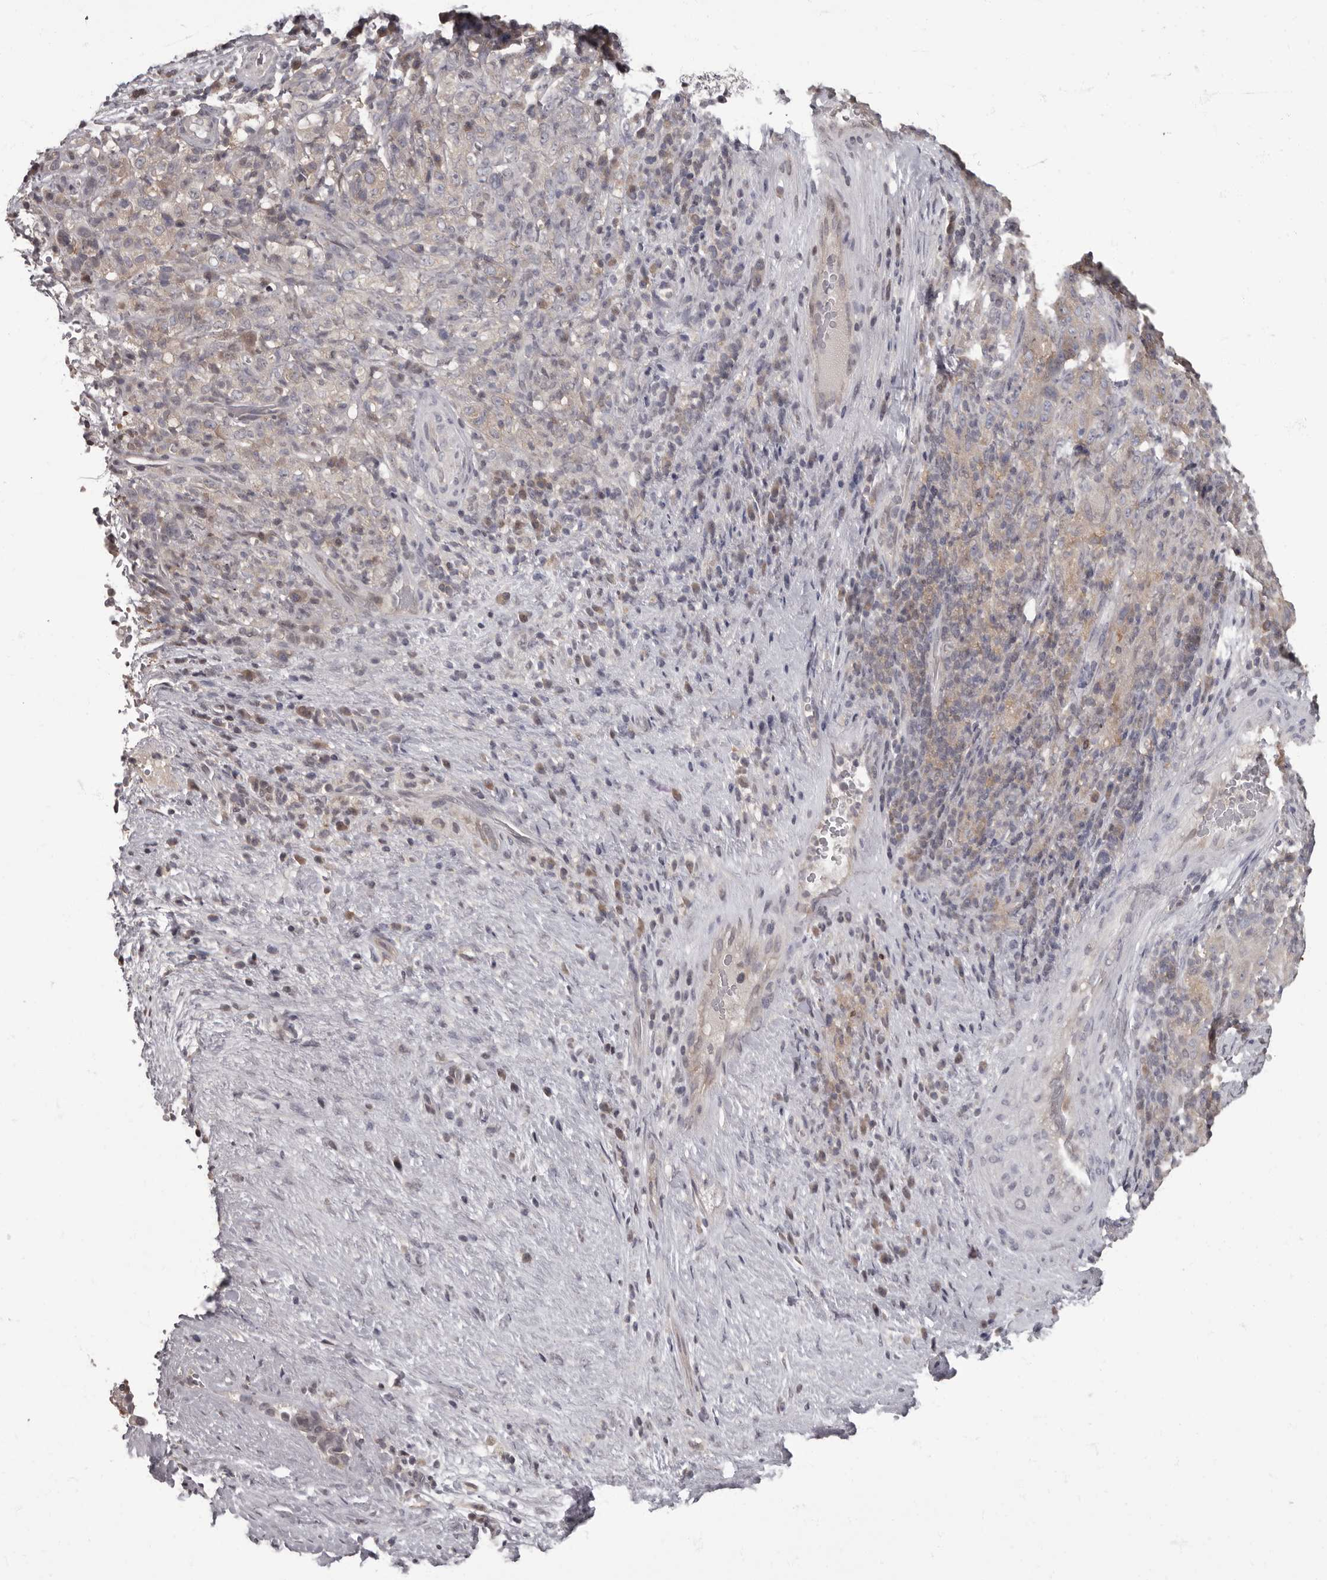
{"staining": {"intensity": "weak", "quantity": "25%-75%", "location": "cytoplasmic/membranous"}, "tissue": "pancreatic cancer", "cell_type": "Tumor cells", "image_type": "cancer", "snomed": [{"axis": "morphology", "description": "Adenocarcinoma, NOS"}, {"axis": "topography", "description": "Pancreas"}], "caption": "Protein staining demonstrates weak cytoplasmic/membranous positivity in approximately 25%-75% of tumor cells in pancreatic cancer (adenocarcinoma). Using DAB (brown) and hematoxylin (blue) stains, captured at high magnification using brightfield microscopy.", "gene": "C1orf50", "patient": {"sex": "male", "age": 63}}